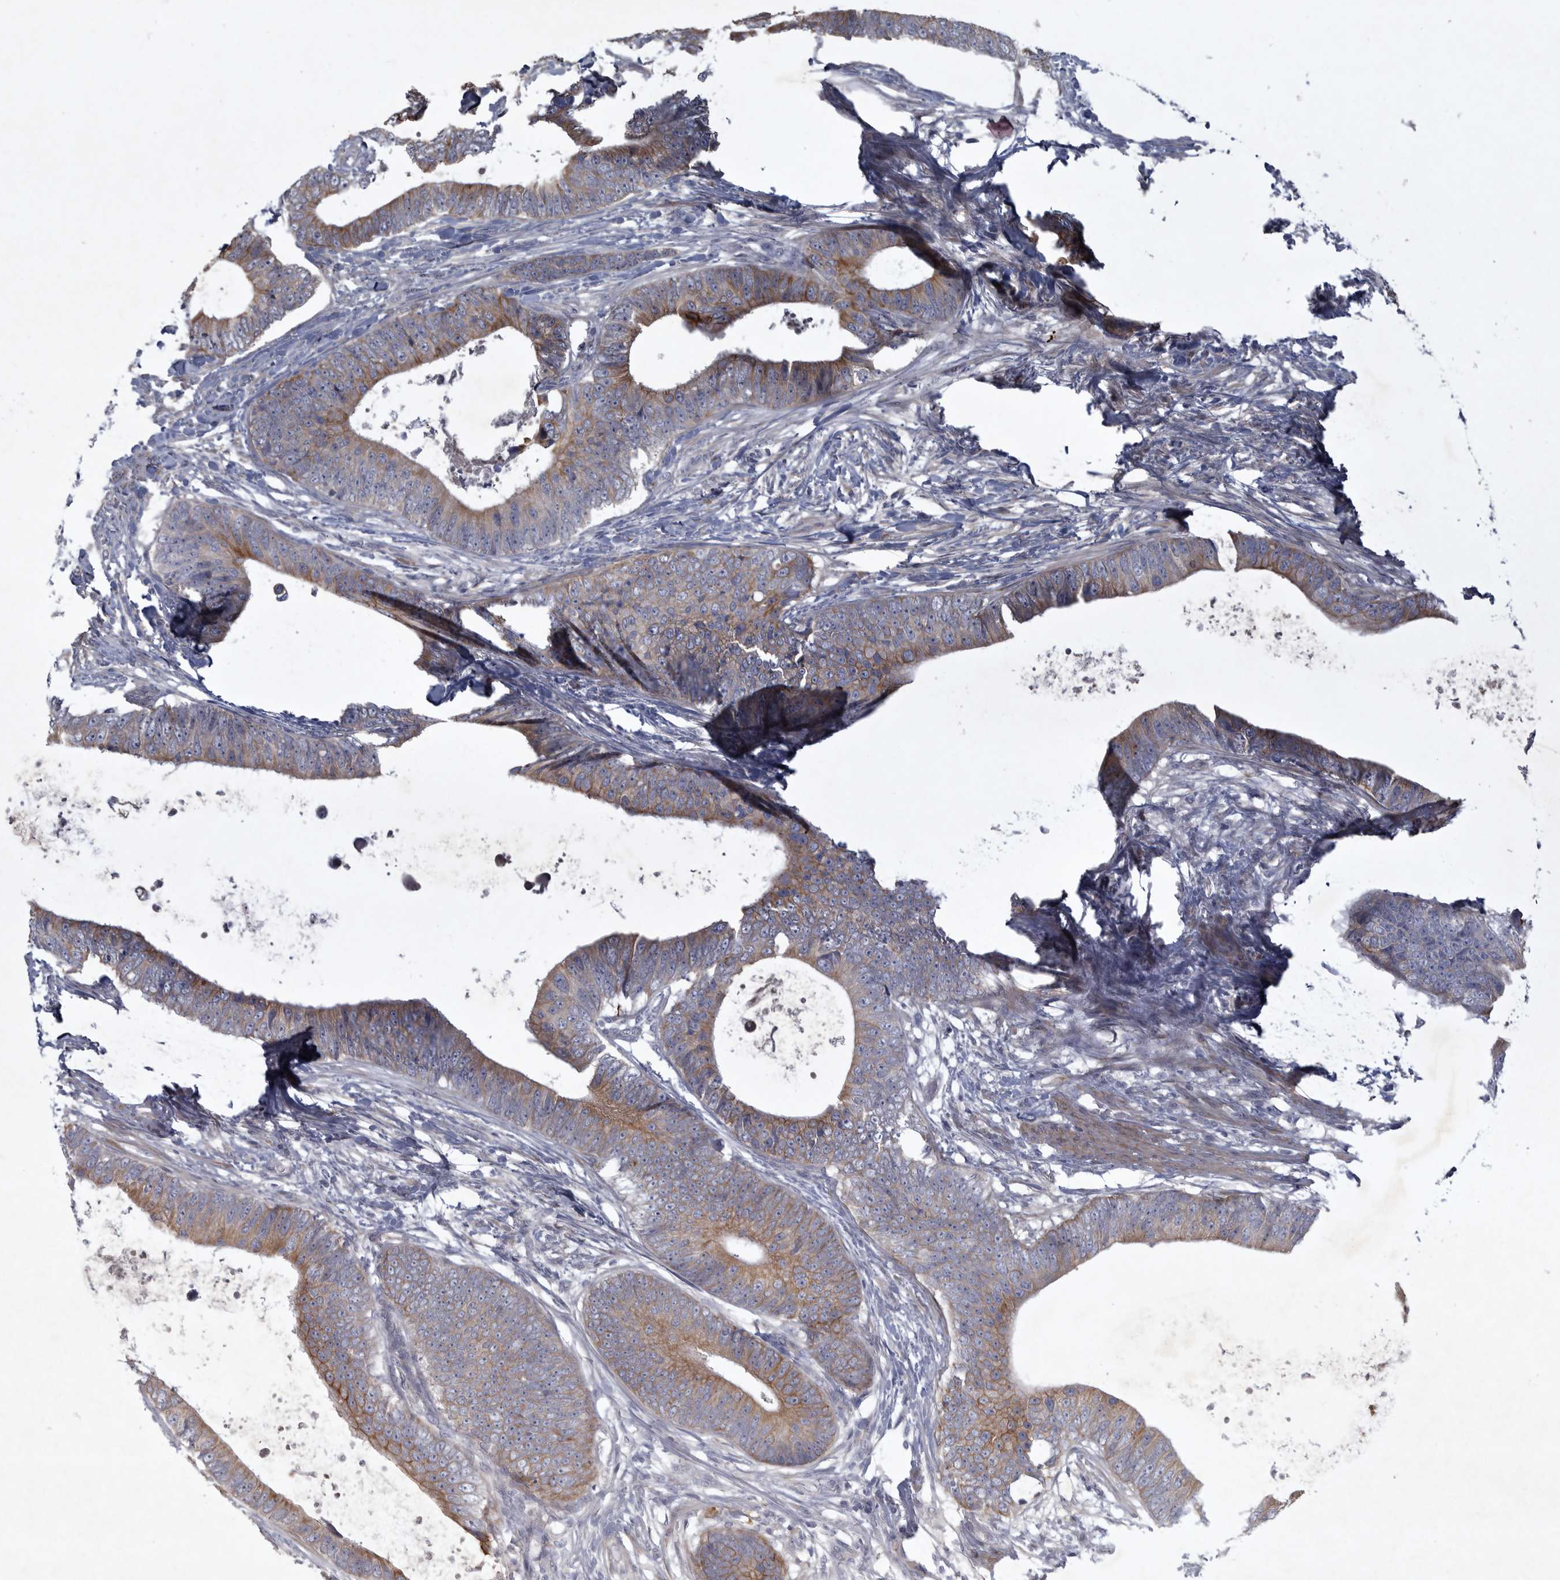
{"staining": {"intensity": "moderate", "quantity": "25%-75%", "location": "cytoplasmic/membranous"}, "tissue": "colorectal cancer", "cell_type": "Tumor cells", "image_type": "cancer", "snomed": [{"axis": "morphology", "description": "Adenocarcinoma, NOS"}, {"axis": "topography", "description": "Colon"}], "caption": "This is an image of immunohistochemistry (IHC) staining of colorectal adenocarcinoma, which shows moderate expression in the cytoplasmic/membranous of tumor cells.", "gene": "BZW2", "patient": {"sex": "male", "age": 56}}